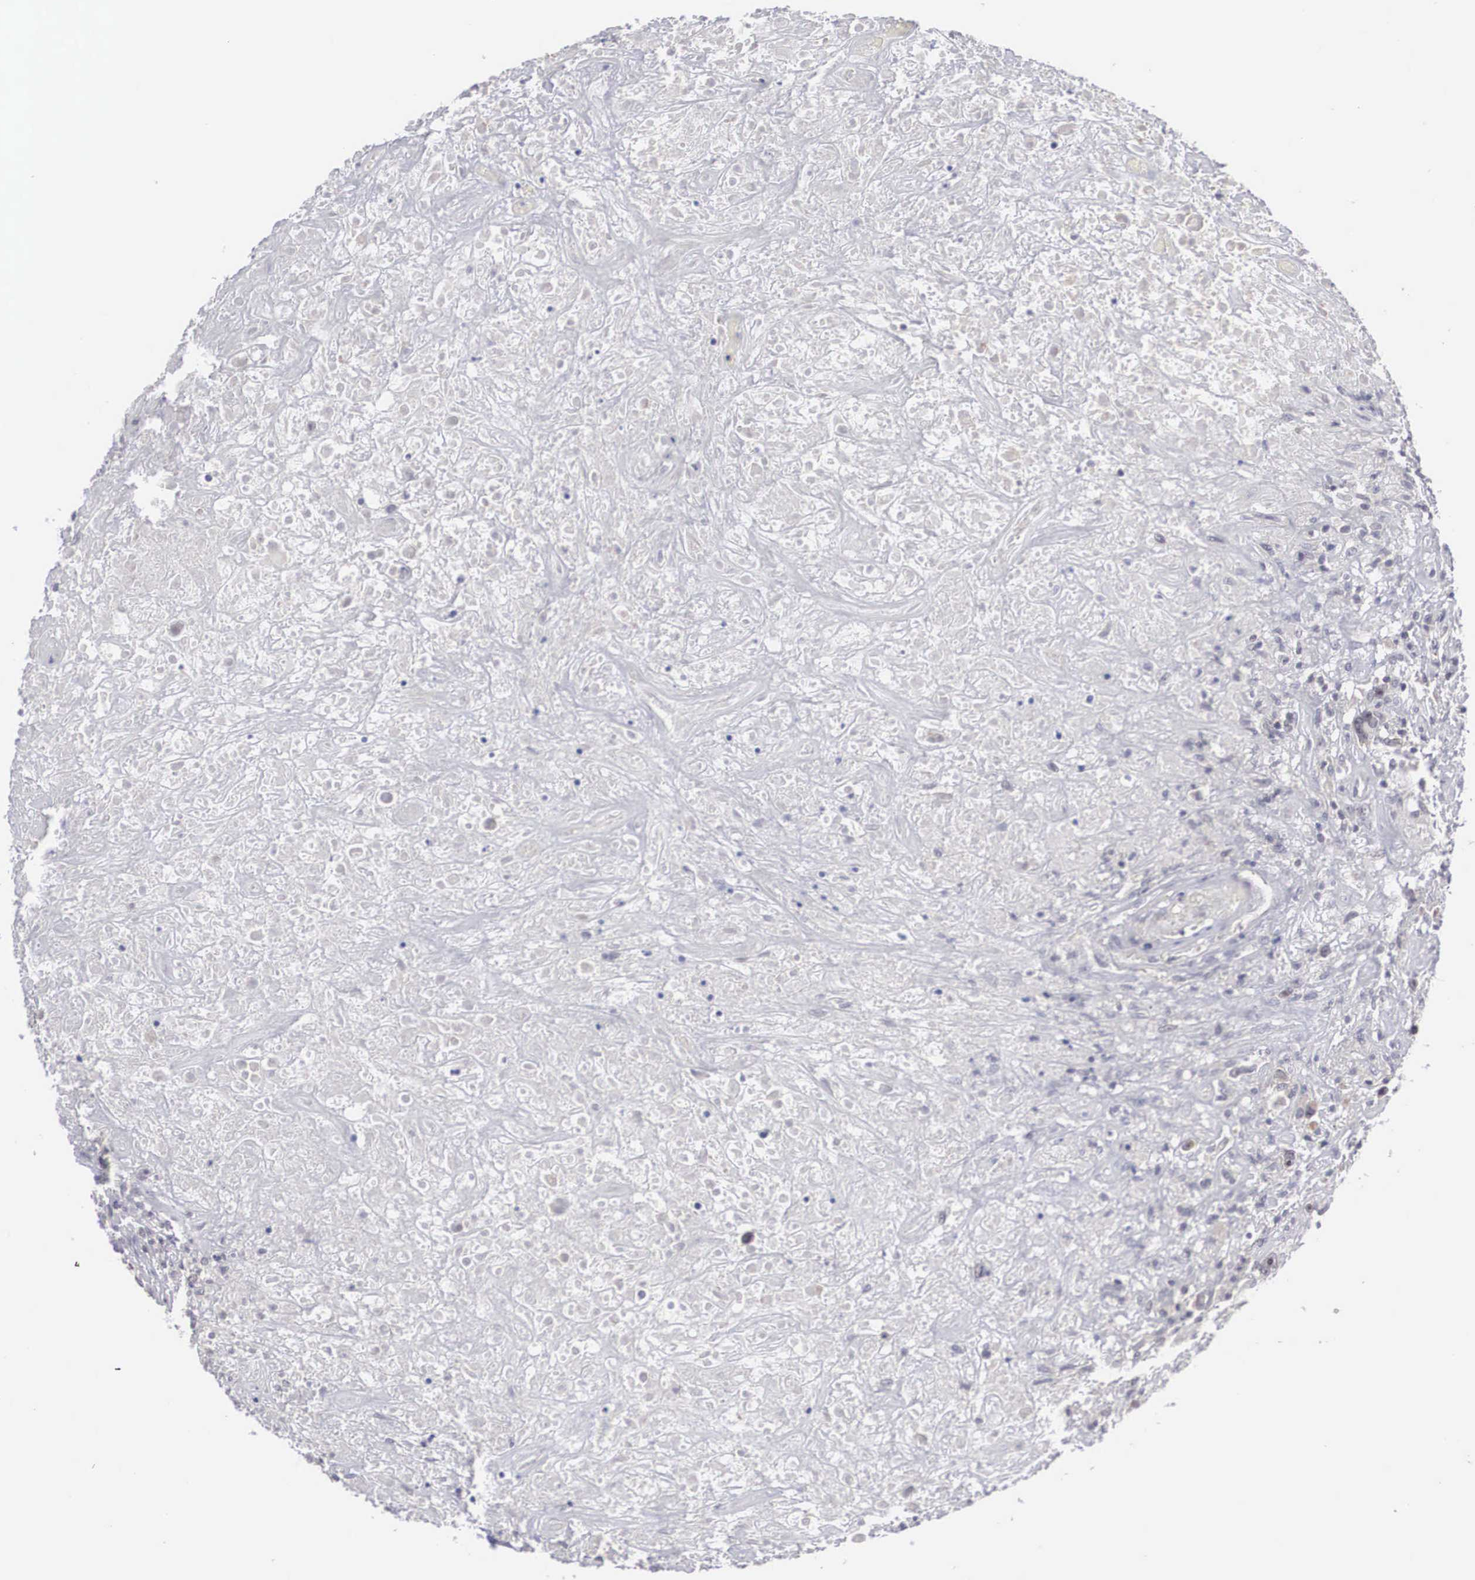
{"staining": {"intensity": "negative", "quantity": "none", "location": "none"}, "tissue": "lymphoma", "cell_type": "Tumor cells", "image_type": "cancer", "snomed": [{"axis": "morphology", "description": "Hodgkin's disease, NOS"}, {"axis": "topography", "description": "Lymph node"}], "caption": "A photomicrograph of human Hodgkin's disease is negative for staining in tumor cells. Brightfield microscopy of immunohistochemistry stained with DAB (brown) and hematoxylin (blue), captured at high magnification.", "gene": "WDR89", "patient": {"sex": "male", "age": 46}}